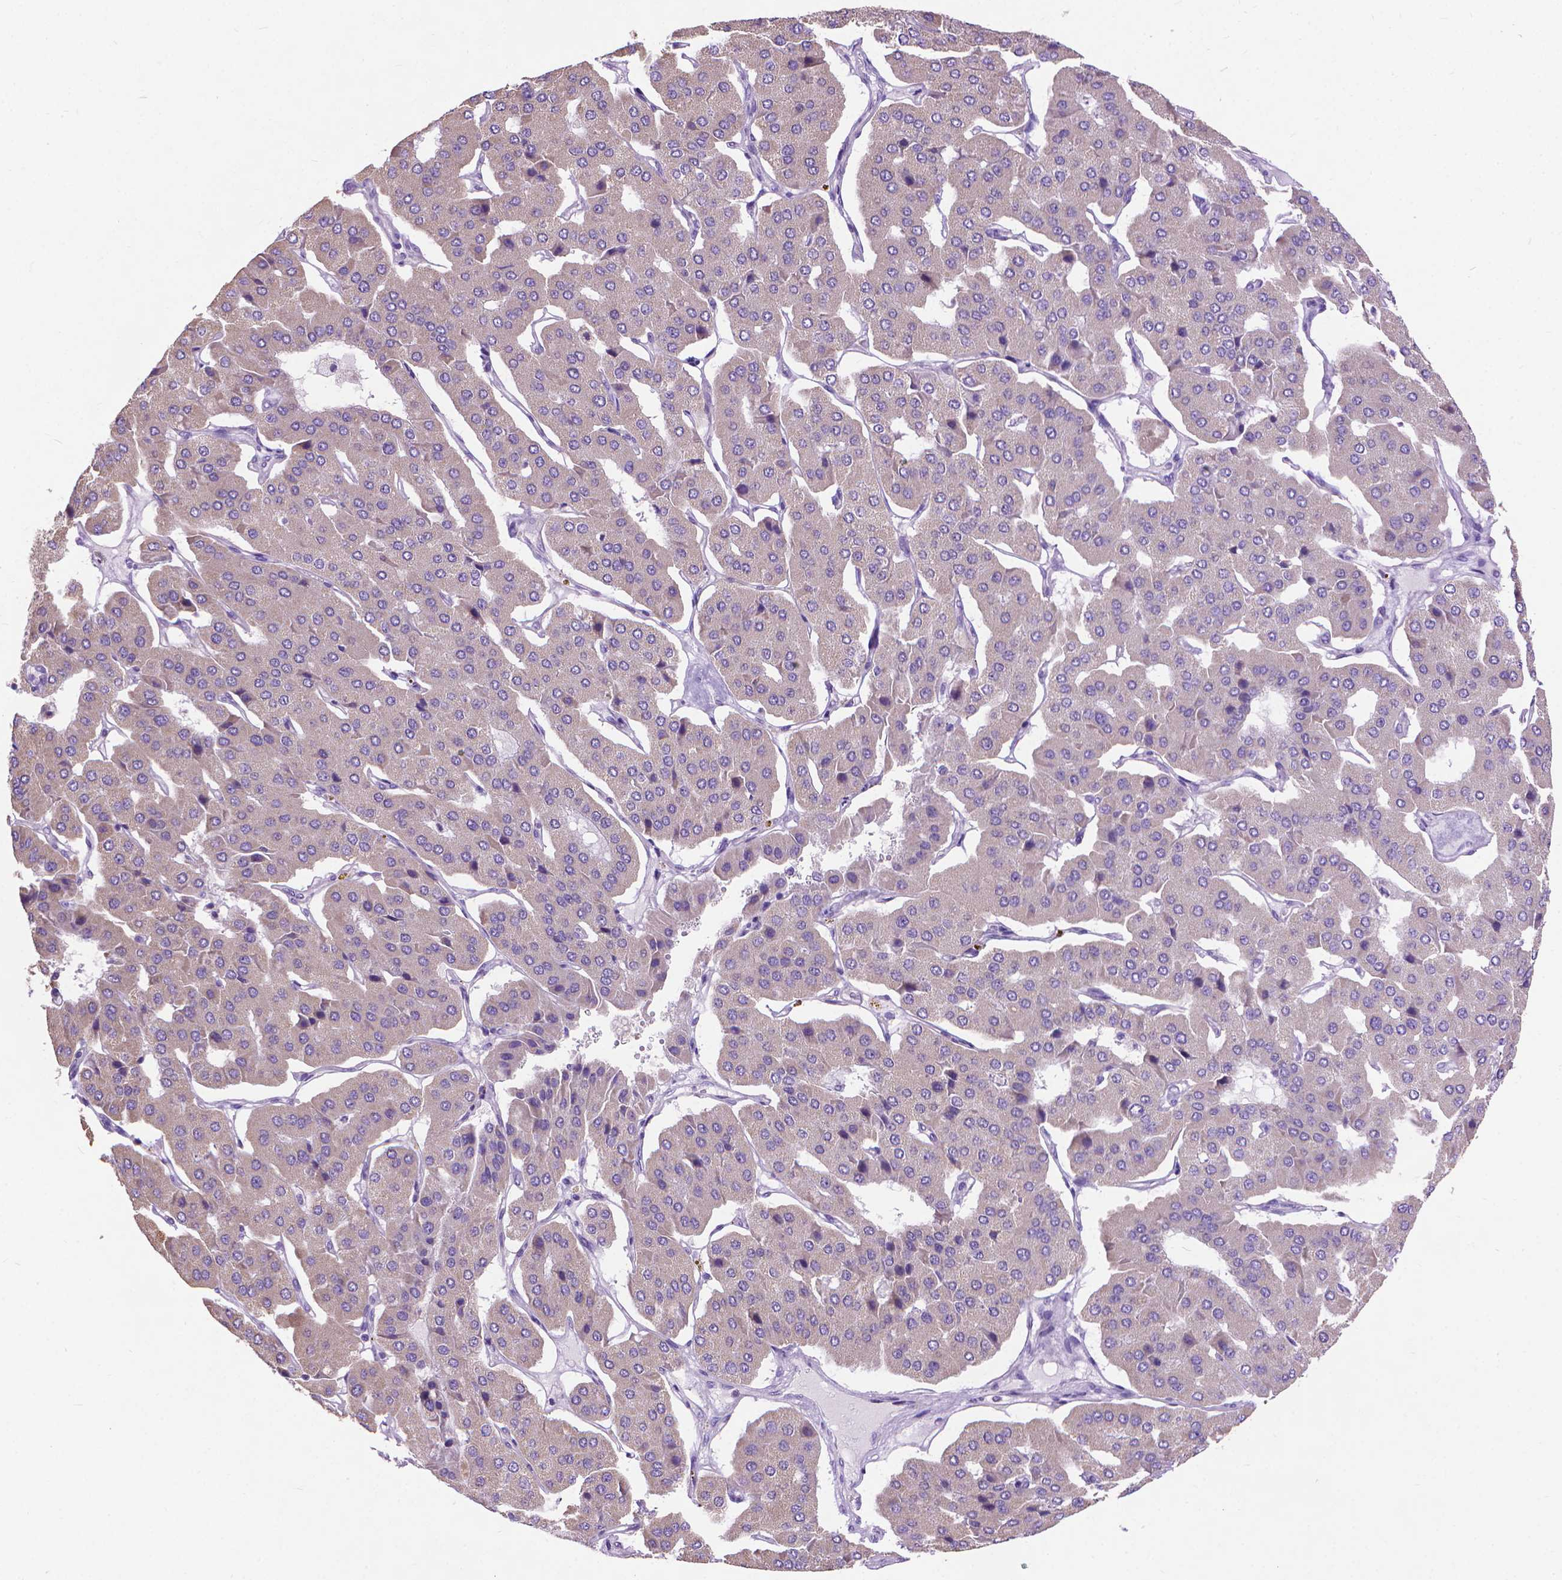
{"staining": {"intensity": "negative", "quantity": "none", "location": "none"}, "tissue": "parathyroid gland", "cell_type": "Glandular cells", "image_type": "normal", "snomed": [{"axis": "morphology", "description": "Normal tissue, NOS"}, {"axis": "morphology", "description": "Adenoma, NOS"}, {"axis": "topography", "description": "Parathyroid gland"}], "caption": "Protein analysis of normal parathyroid gland demonstrates no significant positivity in glandular cells. The staining is performed using DAB (3,3'-diaminobenzidine) brown chromogen with nuclei counter-stained in using hematoxylin.", "gene": "SYN1", "patient": {"sex": "female", "age": 86}}